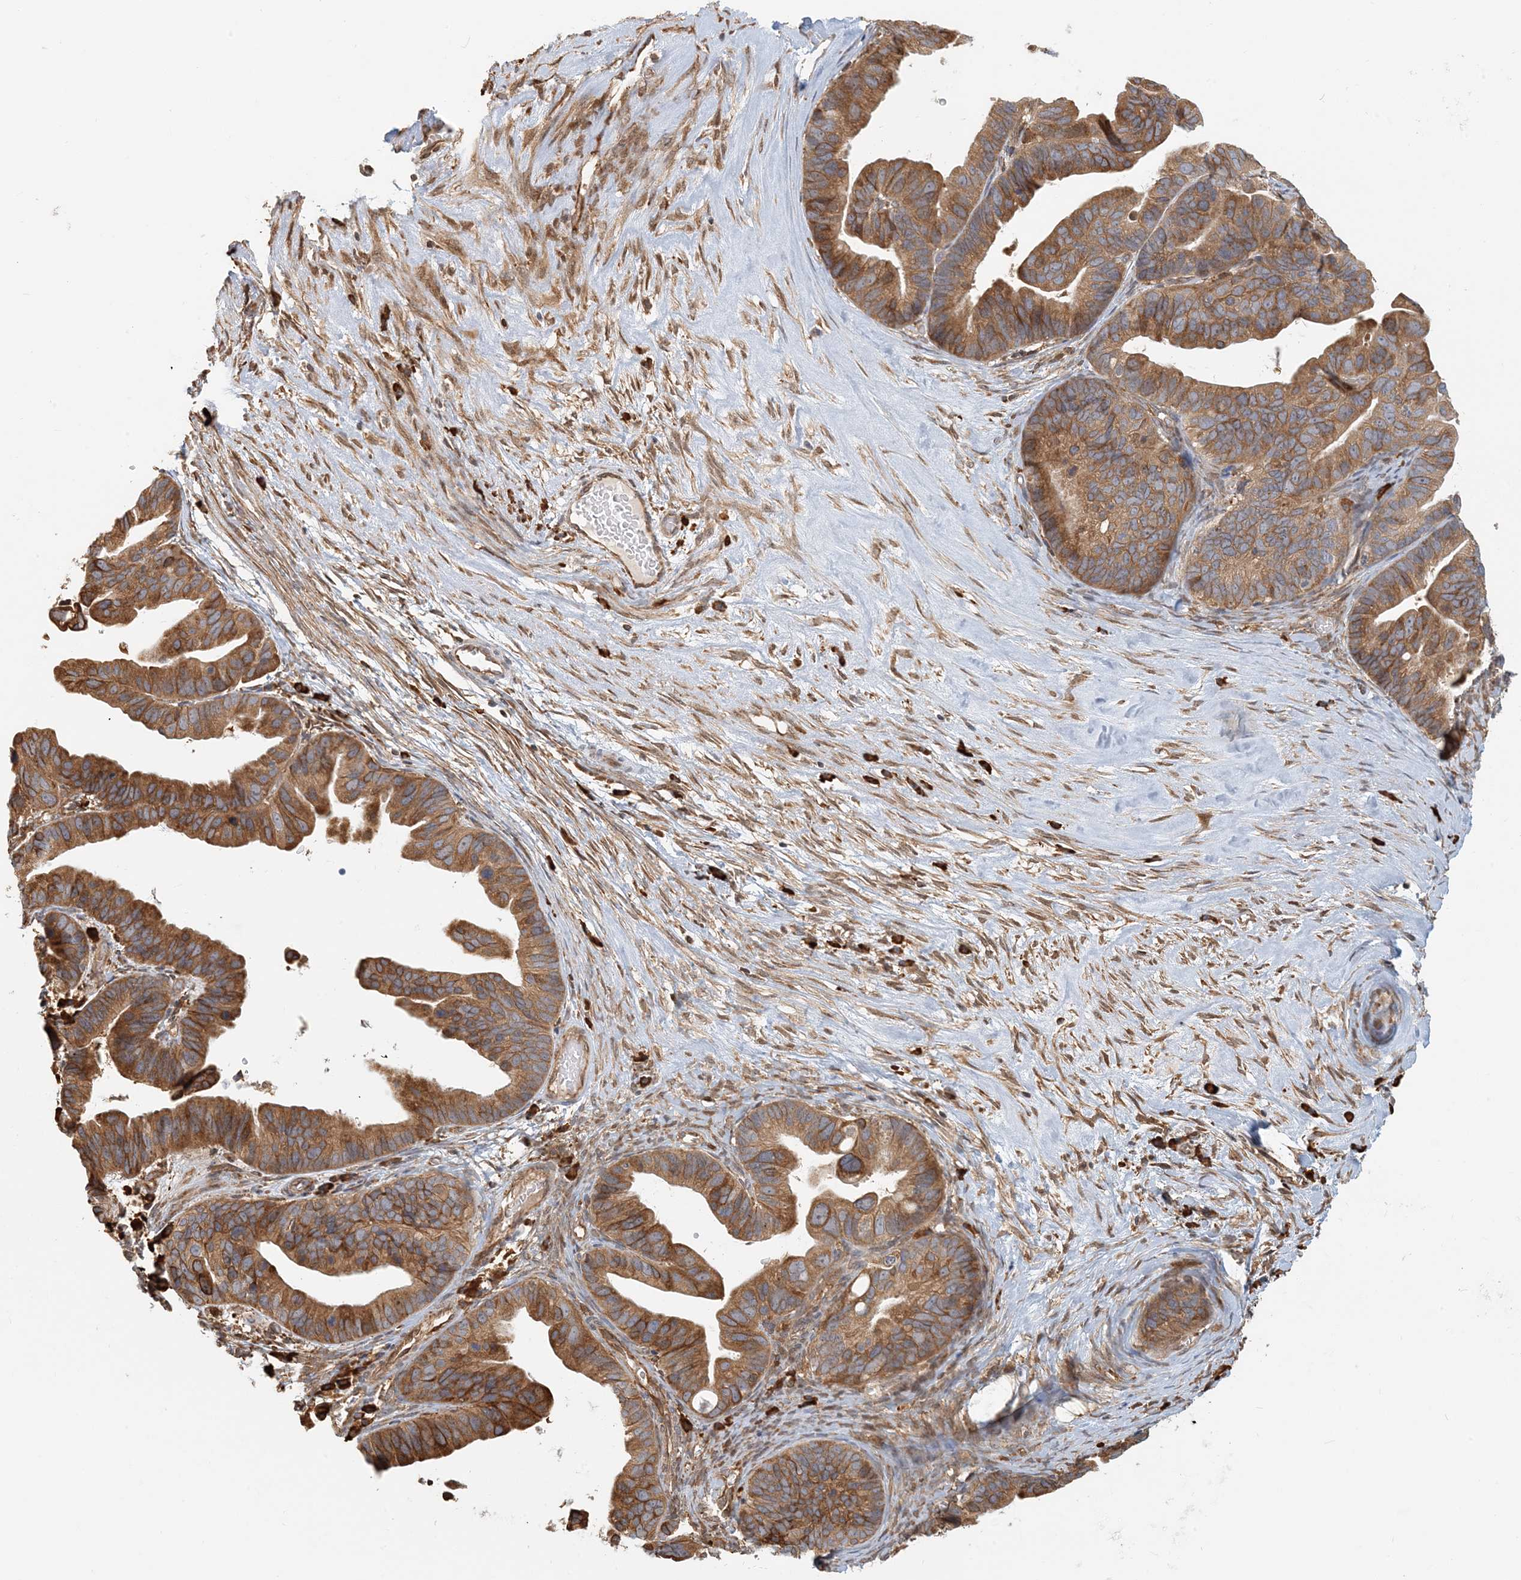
{"staining": {"intensity": "moderate", "quantity": ">75%", "location": "cytoplasmic/membranous"}, "tissue": "ovarian cancer", "cell_type": "Tumor cells", "image_type": "cancer", "snomed": [{"axis": "morphology", "description": "Cystadenocarcinoma, serous, NOS"}, {"axis": "topography", "description": "Ovary"}], "caption": "Ovarian cancer (serous cystadenocarcinoma) stained with a protein marker shows moderate staining in tumor cells.", "gene": "HNMT", "patient": {"sex": "female", "age": 56}}